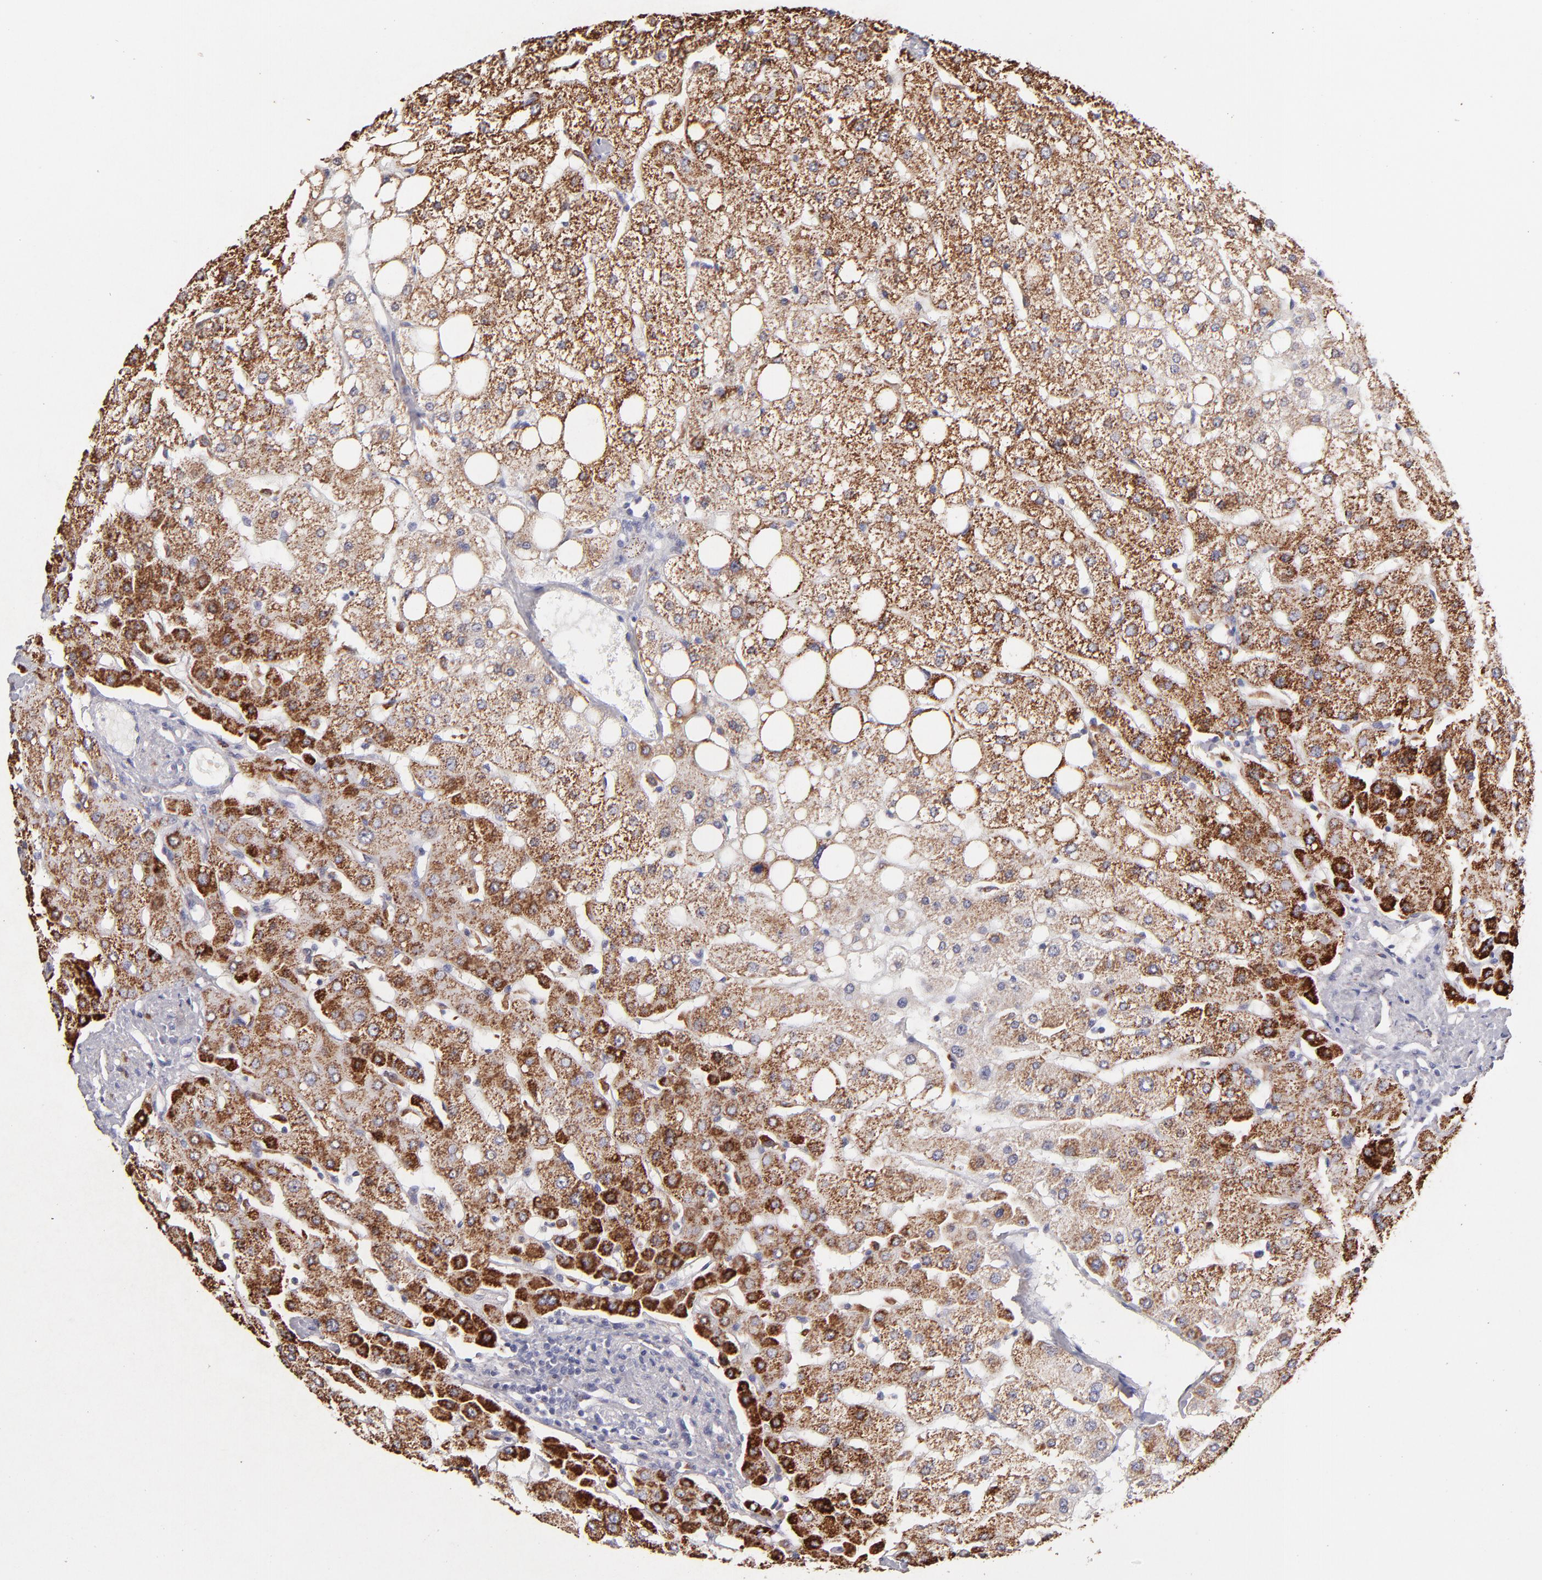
{"staining": {"intensity": "negative", "quantity": "none", "location": "none"}, "tissue": "liver", "cell_type": "Cholangiocytes", "image_type": "normal", "snomed": [{"axis": "morphology", "description": "Normal tissue, NOS"}, {"axis": "topography", "description": "Liver"}], "caption": "DAB immunohistochemical staining of benign human liver displays no significant staining in cholangiocytes. (Brightfield microscopy of DAB immunohistochemistry (IHC) at high magnification).", "gene": "GLDC", "patient": {"sex": "male", "age": 35}}